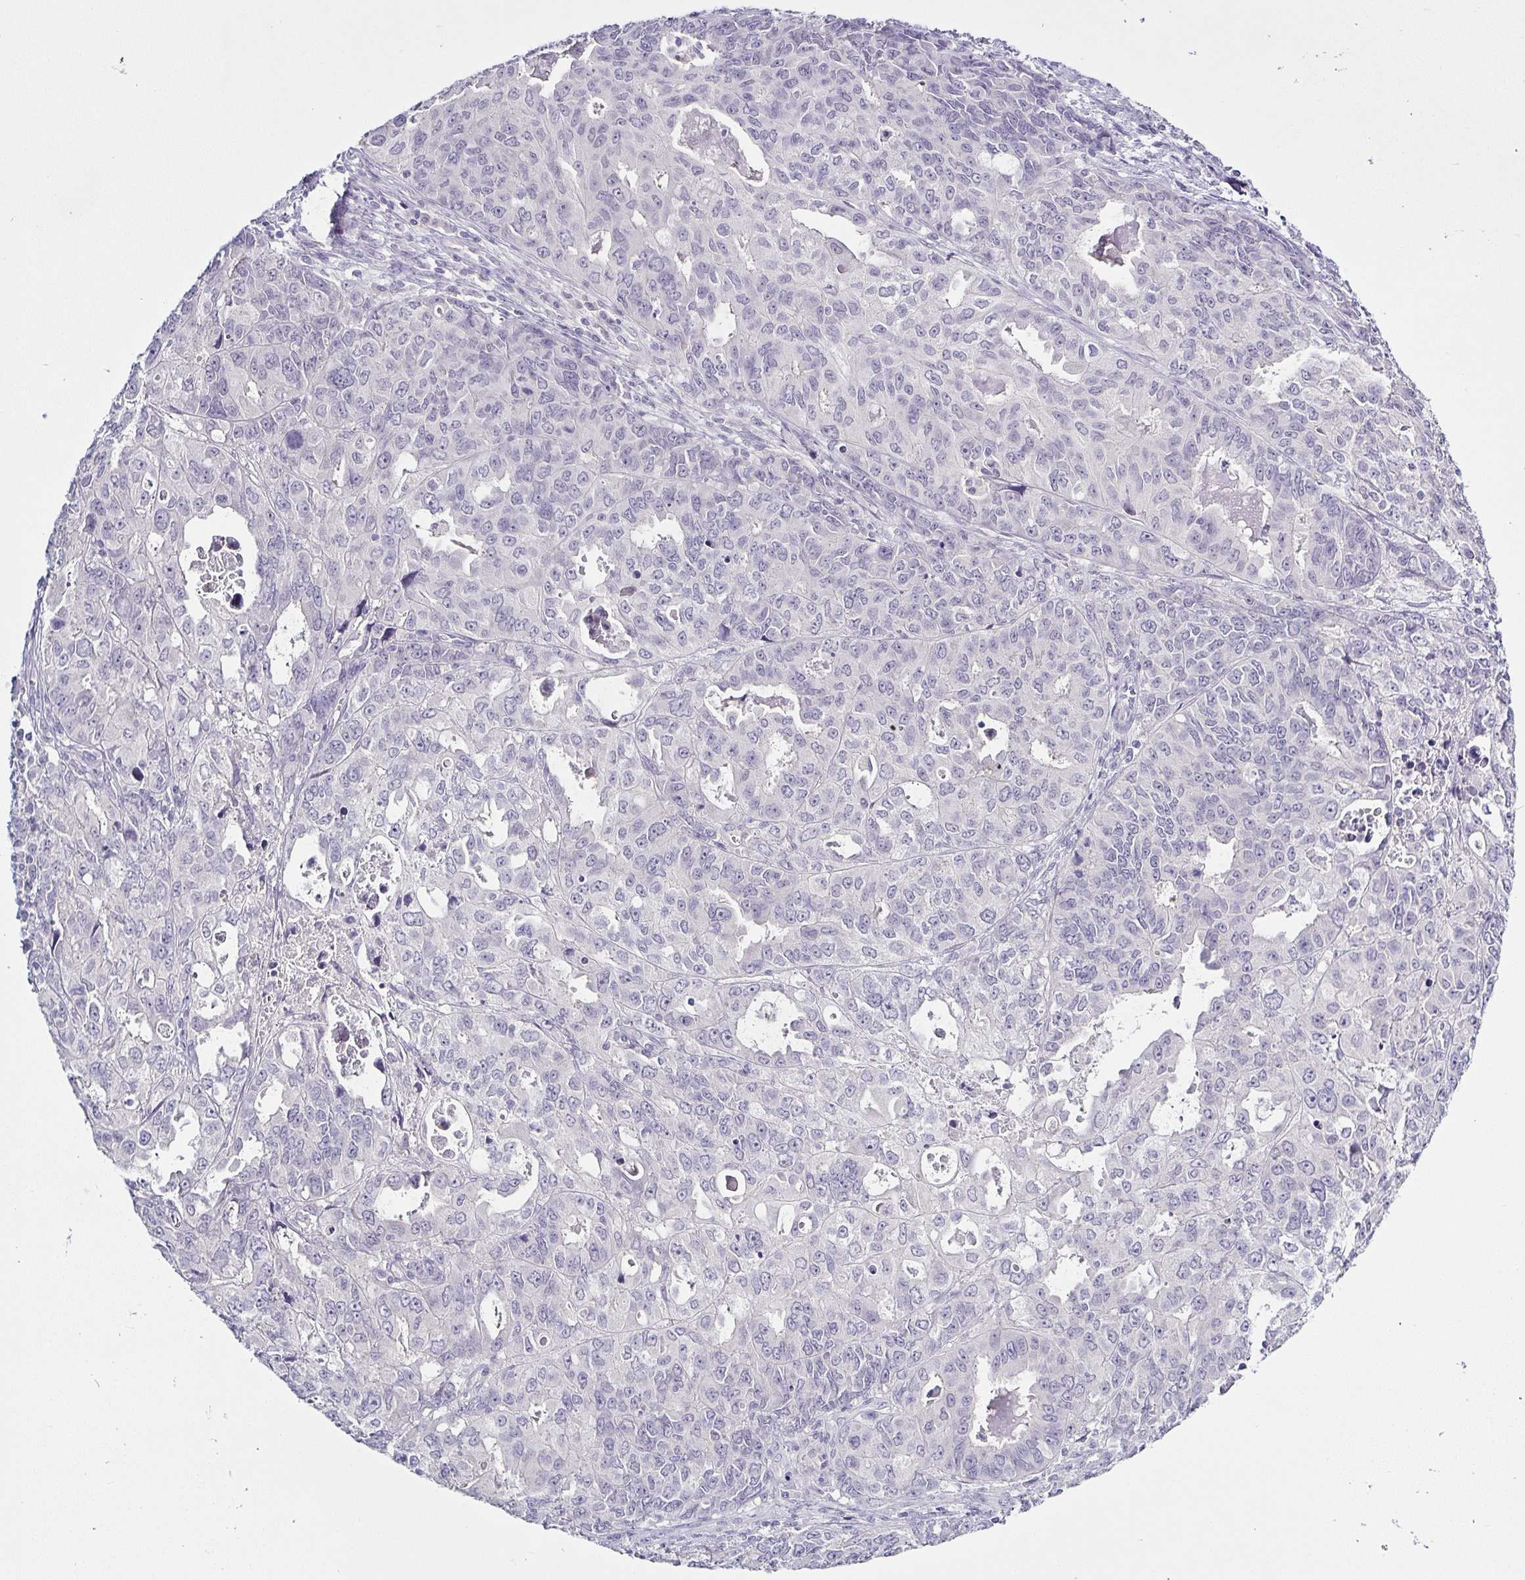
{"staining": {"intensity": "negative", "quantity": "none", "location": "none"}, "tissue": "endometrial cancer", "cell_type": "Tumor cells", "image_type": "cancer", "snomed": [{"axis": "morphology", "description": "Adenocarcinoma, NOS"}, {"axis": "topography", "description": "Uterus"}], "caption": "A high-resolution histopathology image shows immunohistochemistry staining of endometrial cancer (adenocarcinoma), which demonstrates no significant expression in tumor cells.", "gene": "SERPINB3", "patient": {"sex": "female", "age": 79}}